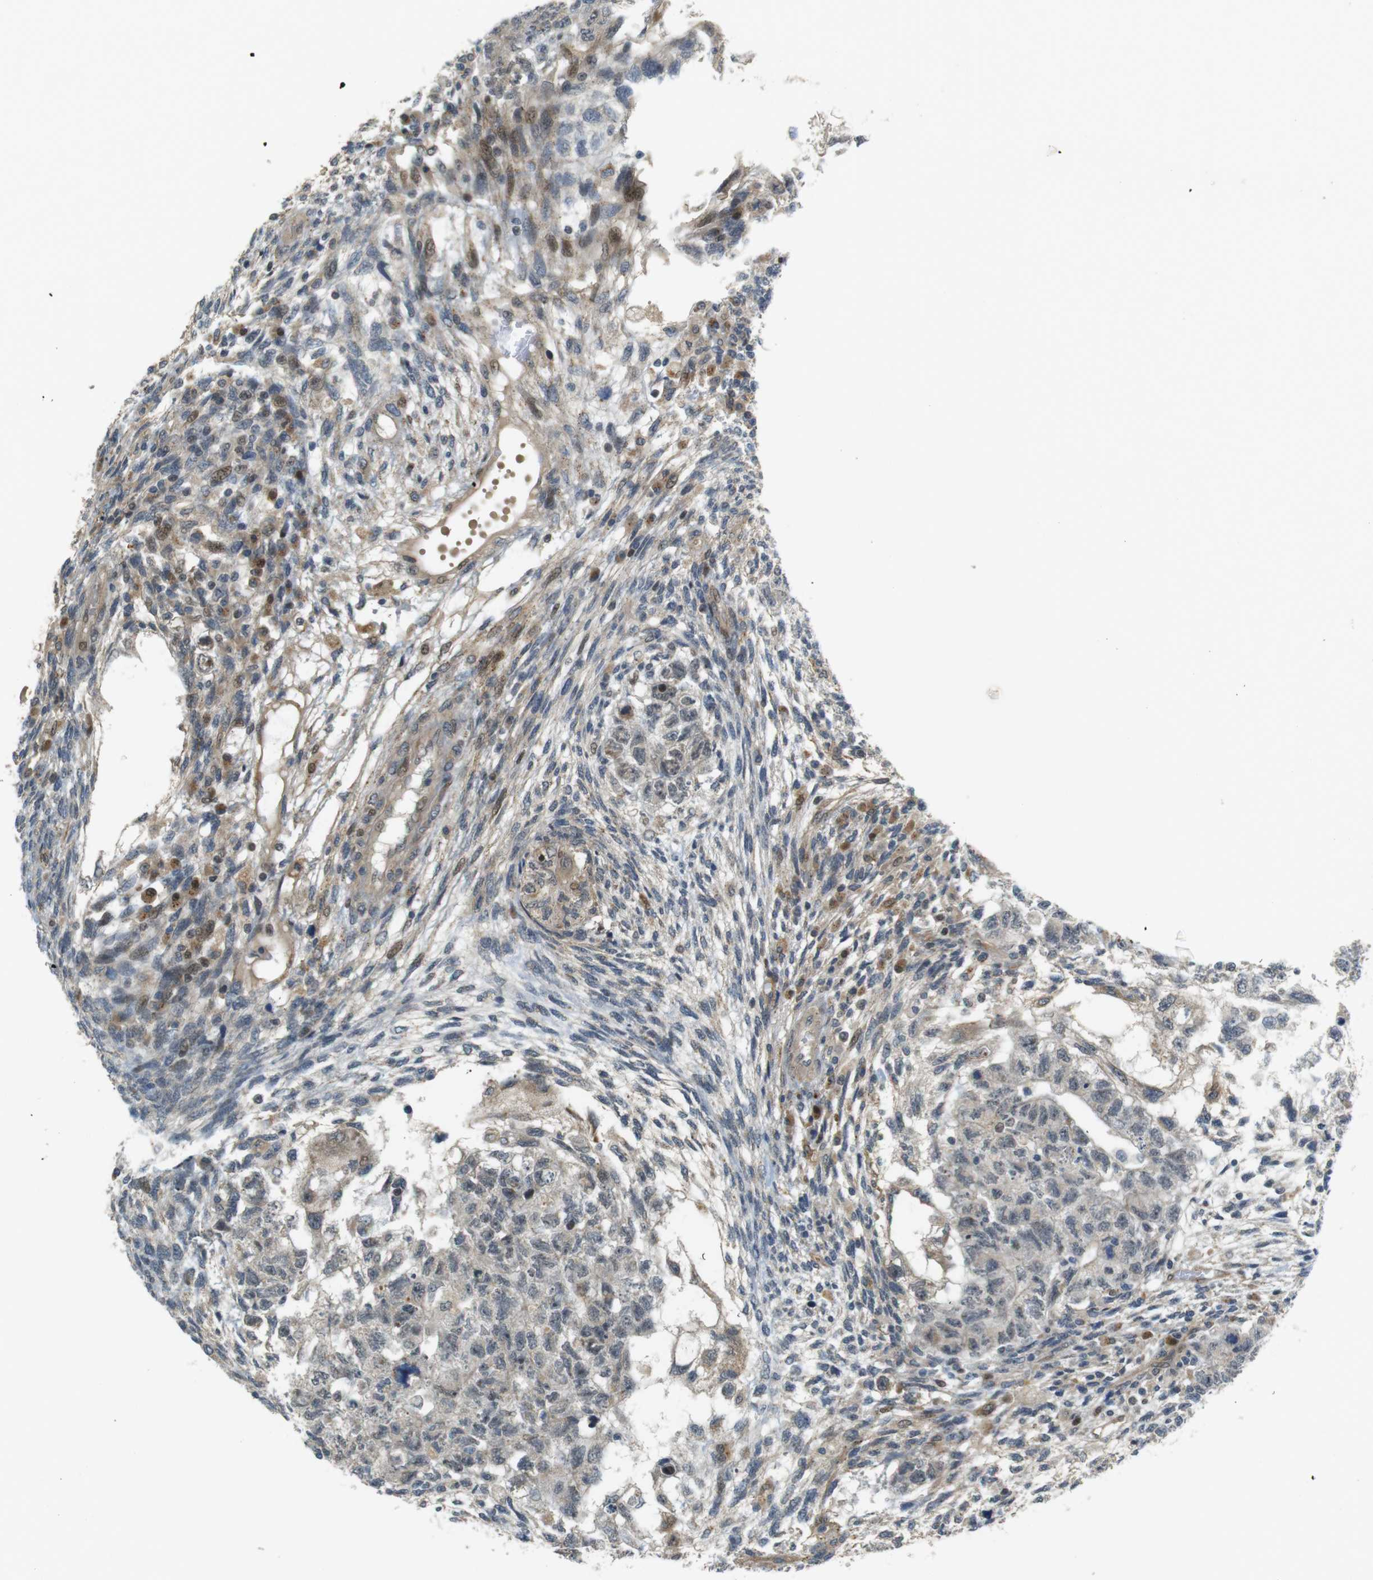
{"staining": {"intensity": "negative", "quantity": "none", "location": "none"}, "tissue": "testis cancer", "cell_type": "Tumor cells", "image_type": "cancer", "snomed": [{"axis": "morphology", "description": "Normal tissue, NOS"}, {"axis": "morphology", "description": "Carcinoma, Embryonal, NOS"}, {"axis": "topography", "description": "Testis"}], "caption": "Immunohistochemistry (IHC) photomicrograph of human testis embryonal carcinoma stained for a protein (brown), which reveals no staining in tumor cells.", "gene": "TSPAN9", "patient": {"sex": "male", "age": 36}}